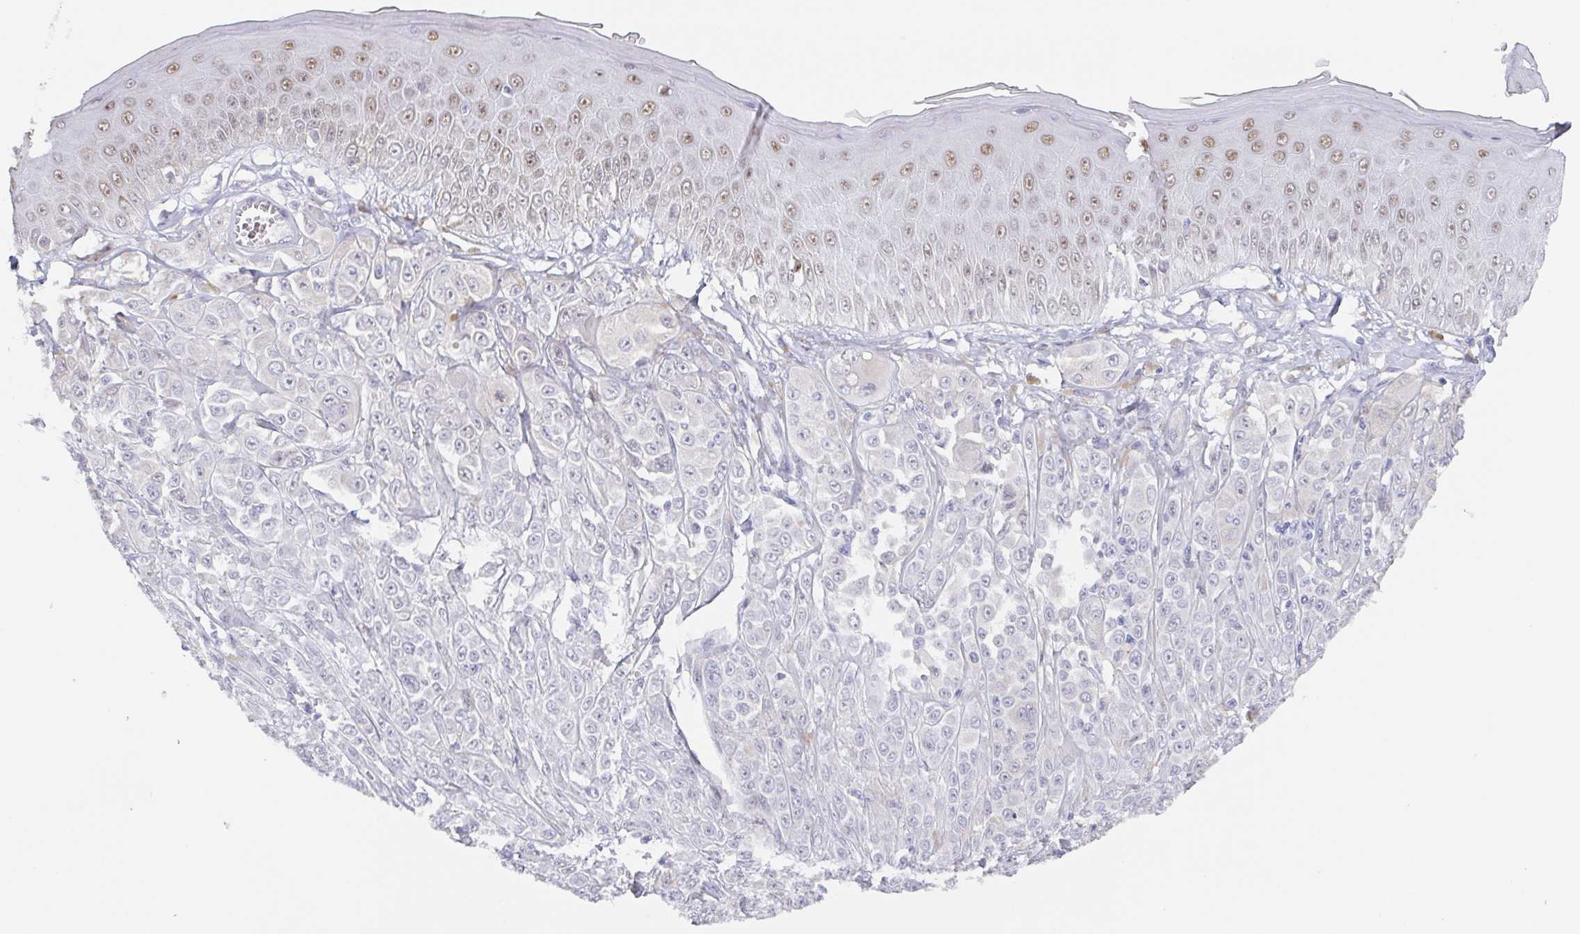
{"staining": {"intensity": "negative", "quantity": "none", "location": "none"}, "tissue": "melanoma", "cell_type": "Tumor cells", "image_type": "cancer", "snomed": [{"axis": "morphology", "description": "Malignant melanoma, NOS"}, {"axis": "topography", "description": "Skin"}], "caption": "The image demonstrates no significant expression in tumor cells of melanoma.", "gene": "POU2F3", "patient": {"sex": "male", "age": 67}}